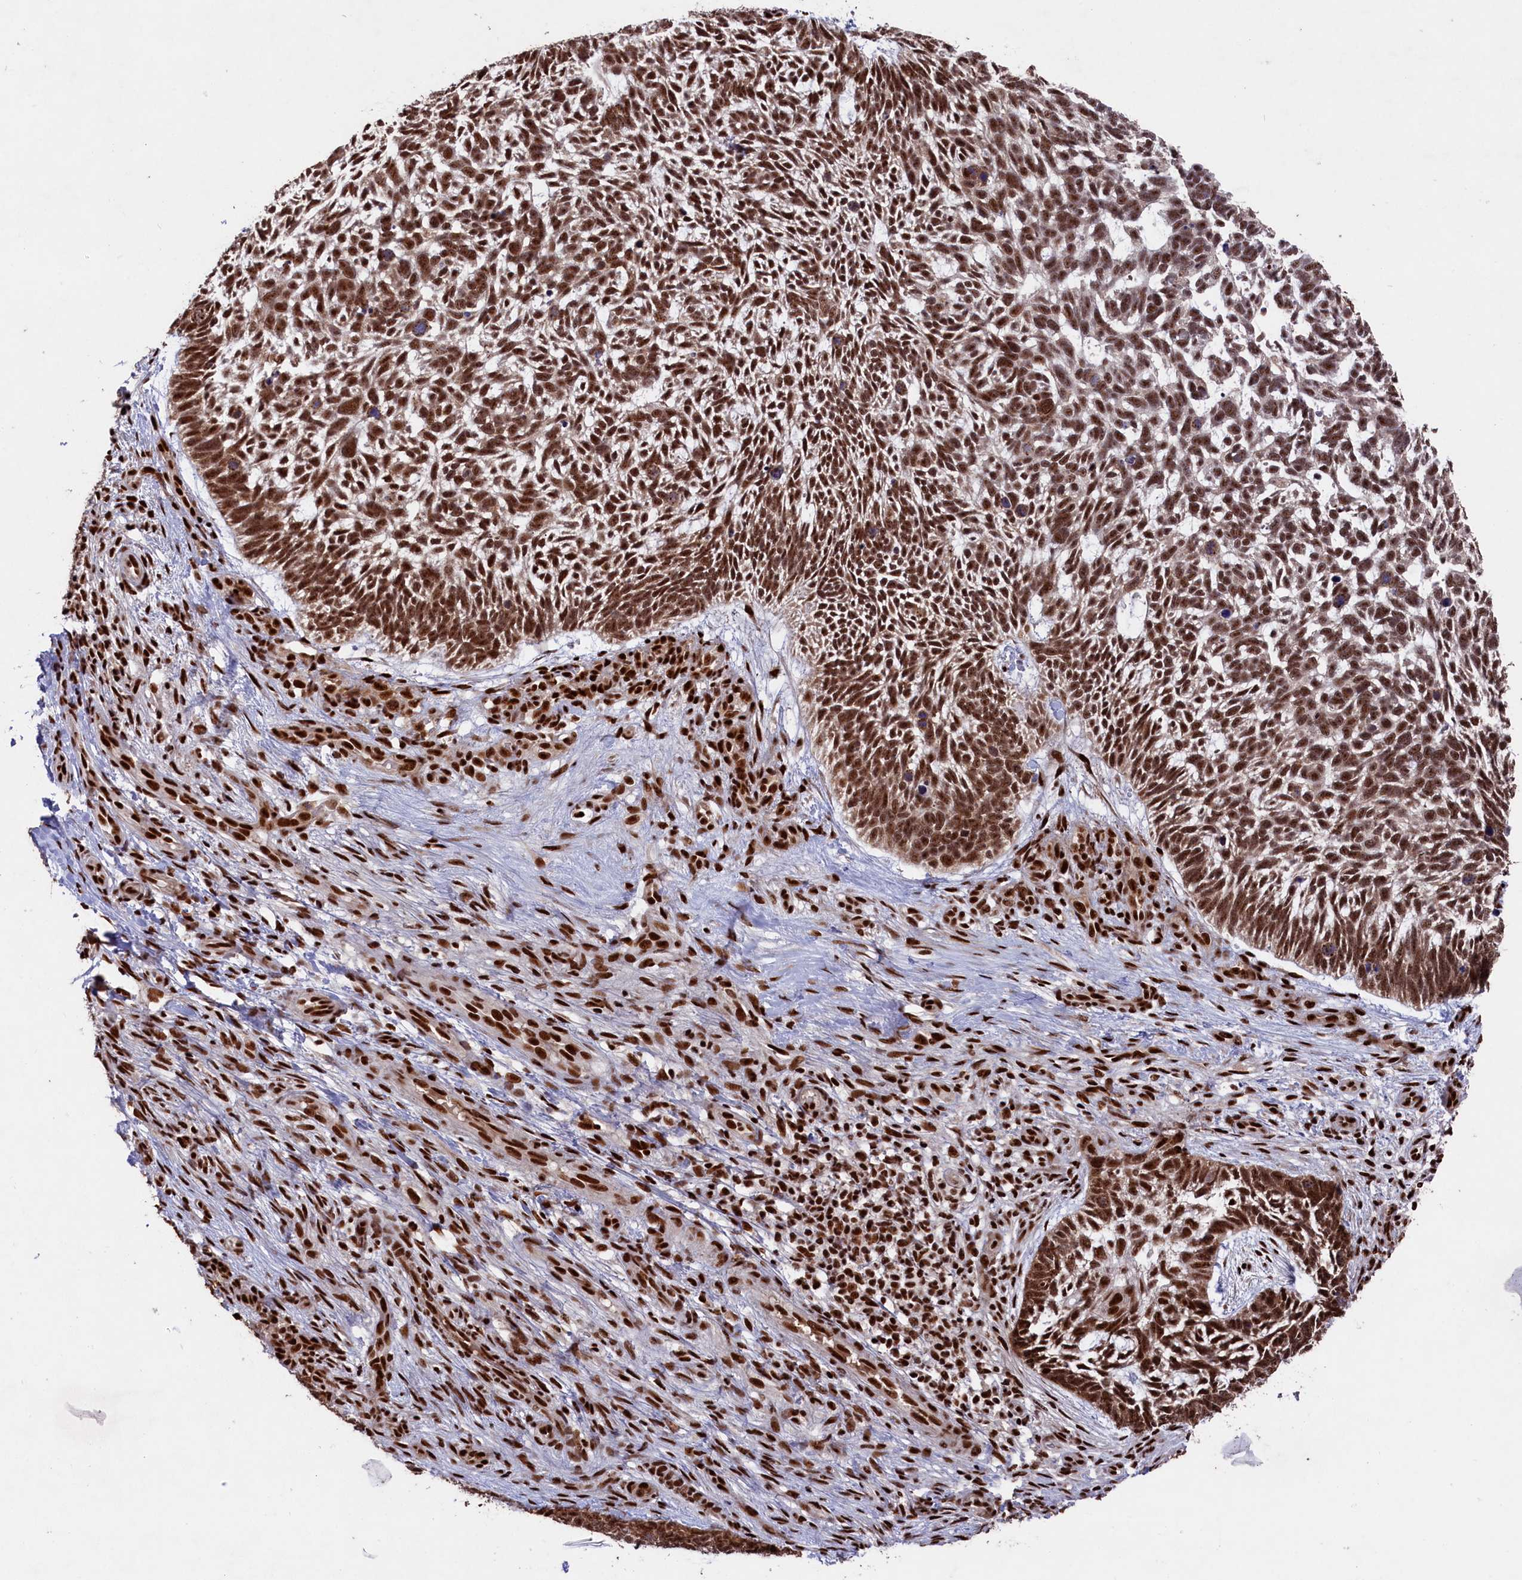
{"staining": {"intensity": "moderate", "quantity": ">75%", "location": "nuclear"}, "tissue": "skin cancer", "cell_type": "Tumor cells", "image_type": "cancer", "snomed": [{"axis": "morphology", "description": "Basal cell carcinoma"}, {"axis": "topography", "description": "Skin"}], "caption": "Basal cell carcinoma (skin) stained with IHC exhibits moderate nuclear expression in about >75% of tumor cells.", "gene": "PRPF31", "patient": {"sex": "male", "age": 88}}